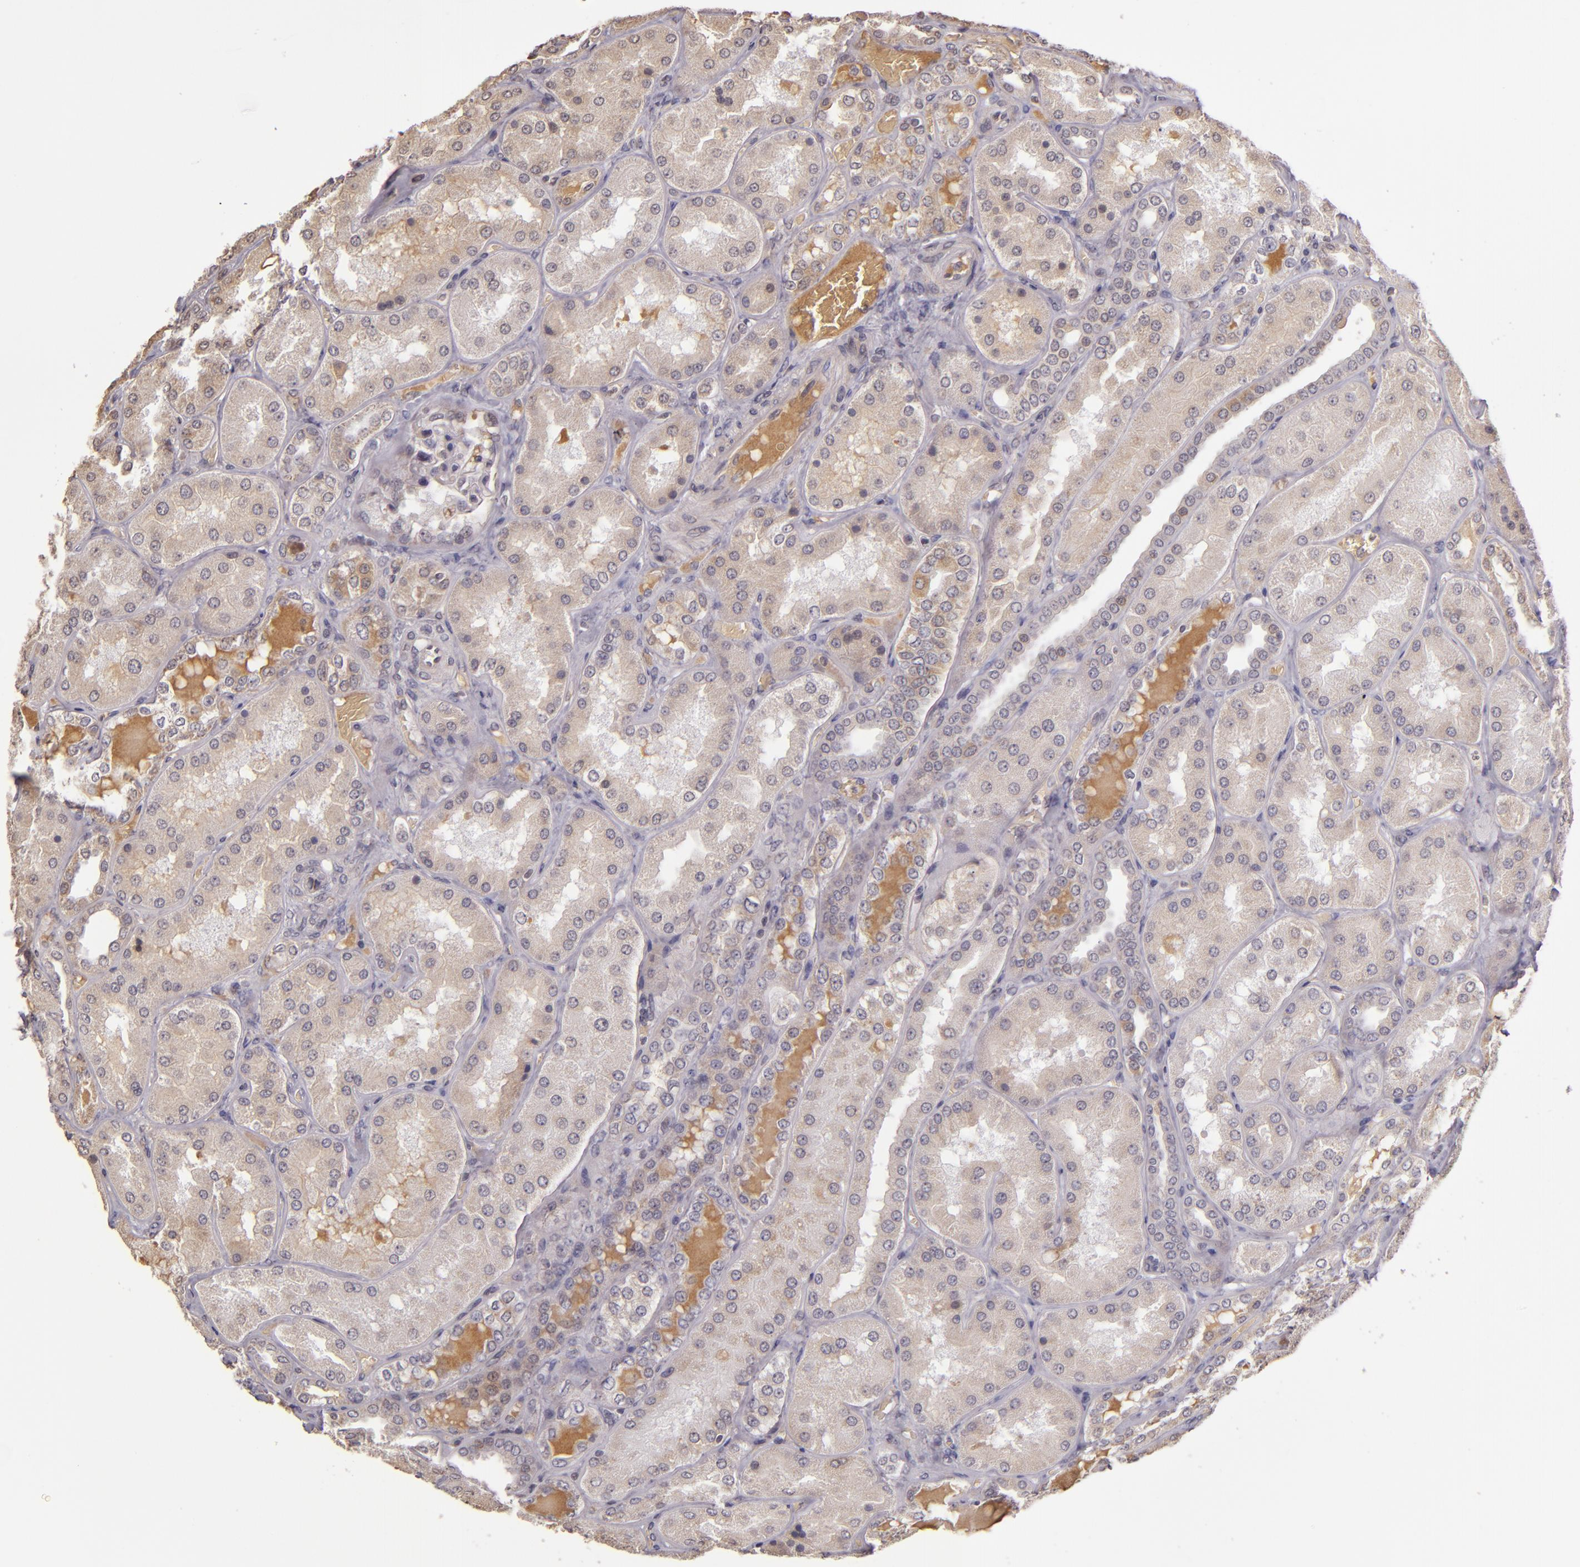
{"staining": {"intensity": "weak", "quantity": "25%-75%", "location": "cytoplasmic/membranous"}, "tissue": "kidney", "cell_type": "Cells in glomeruli", "image_type": "normal", "snomed": [{"axis": "morphology", "description": "Normal tissue, NOS"}, {"axis": "topography", "description": "Kidney"}], "caption": "DAB (3,3'-diaminobenzidine) immunohistochemical staining of normal kidney demonstrates weak cytoplasmic/membranous protein staining in about 25%-75% of cells in glomeruli.", "gene": "ABL1", "patient": {"sex": "female", "age": 56}}